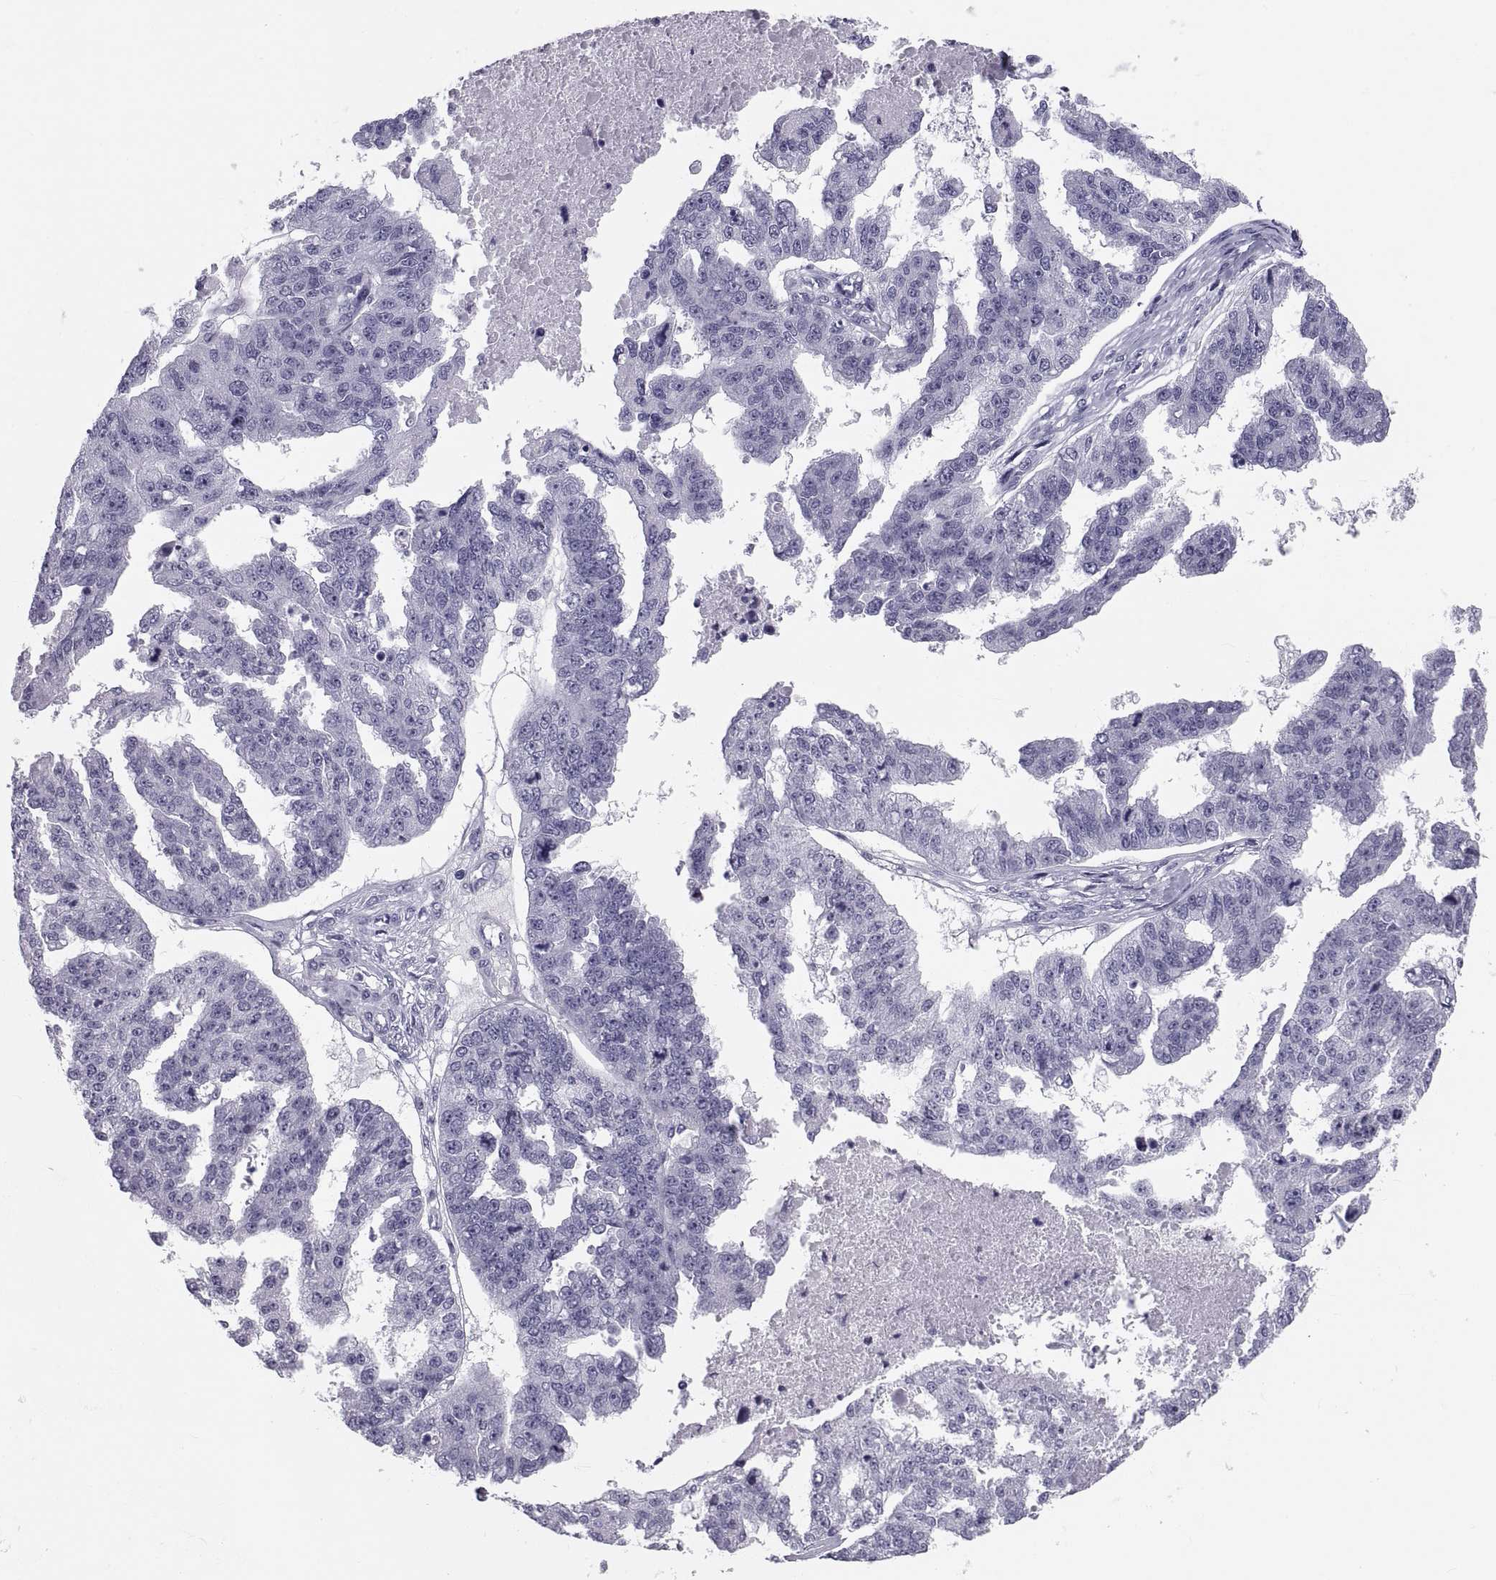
{"staining": {"intensity": "negative", "quantity": "none", "location": "none"}, "tissue": "ovarian cancer", "cell_type": "Tumor cells", "image_type": "cancer", "snomed": [{"axis": "morphology", "description": "Cystadenocarcinoma, serous, NOS"}, {"axis": "topography", "description": "Ovary"}], "caption": "Immunohistochemical staining of human ovarian serous cystadenocarcinoma reveals no significant expression in tumor cells.", "gene": "CRISP1", "patient": {"sex": "female", "age": 58}}